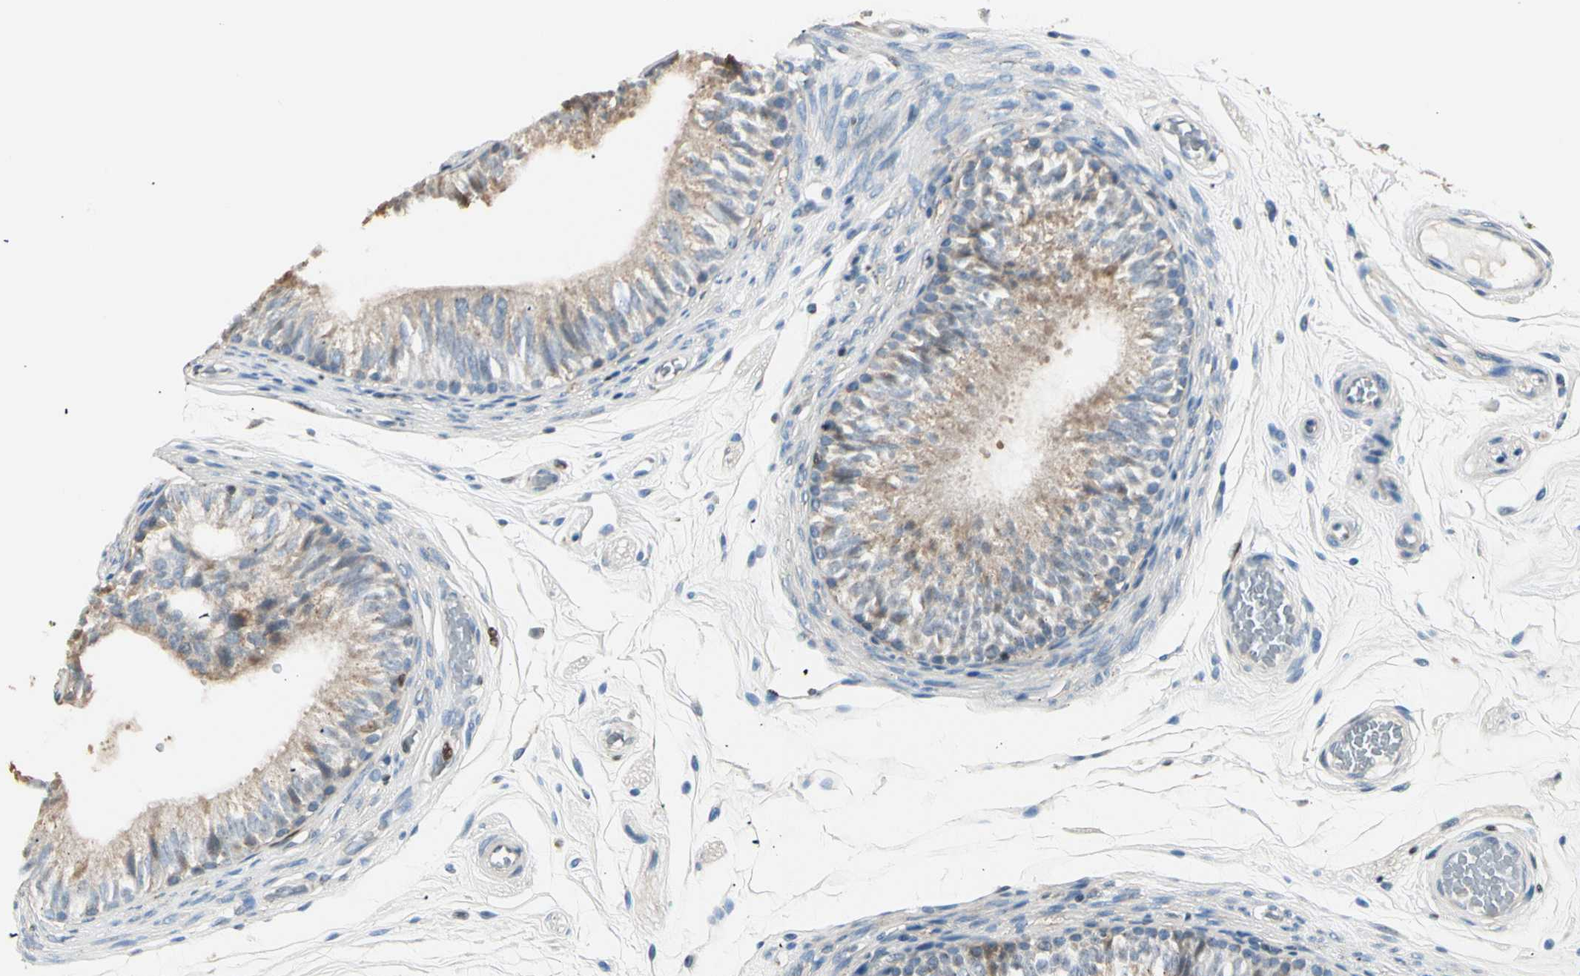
{"staining": {"intensity": "moderate", "quantity": ">75%", "location": "cytoplasmic/membranous,nuclear"}, "tissue": "epididymis", "cell_type": "Glandular cells", "image_type": "normal", "snomed": [{"axis": "morphology", "description": "Normal tissue, NOS"}, {"axis": "topography", "description": "Testis"}, {"axis": "topography", "description": "Epididymis"}], "caption": "This micrograph reveals IHC staining of normal epididymis, with medium moderate cytoplasmic/membranous,nuclear staining in about >75% of glandular cells.", "gene": "IP6K2", "patient": {"sex": "male", "age": 36}}